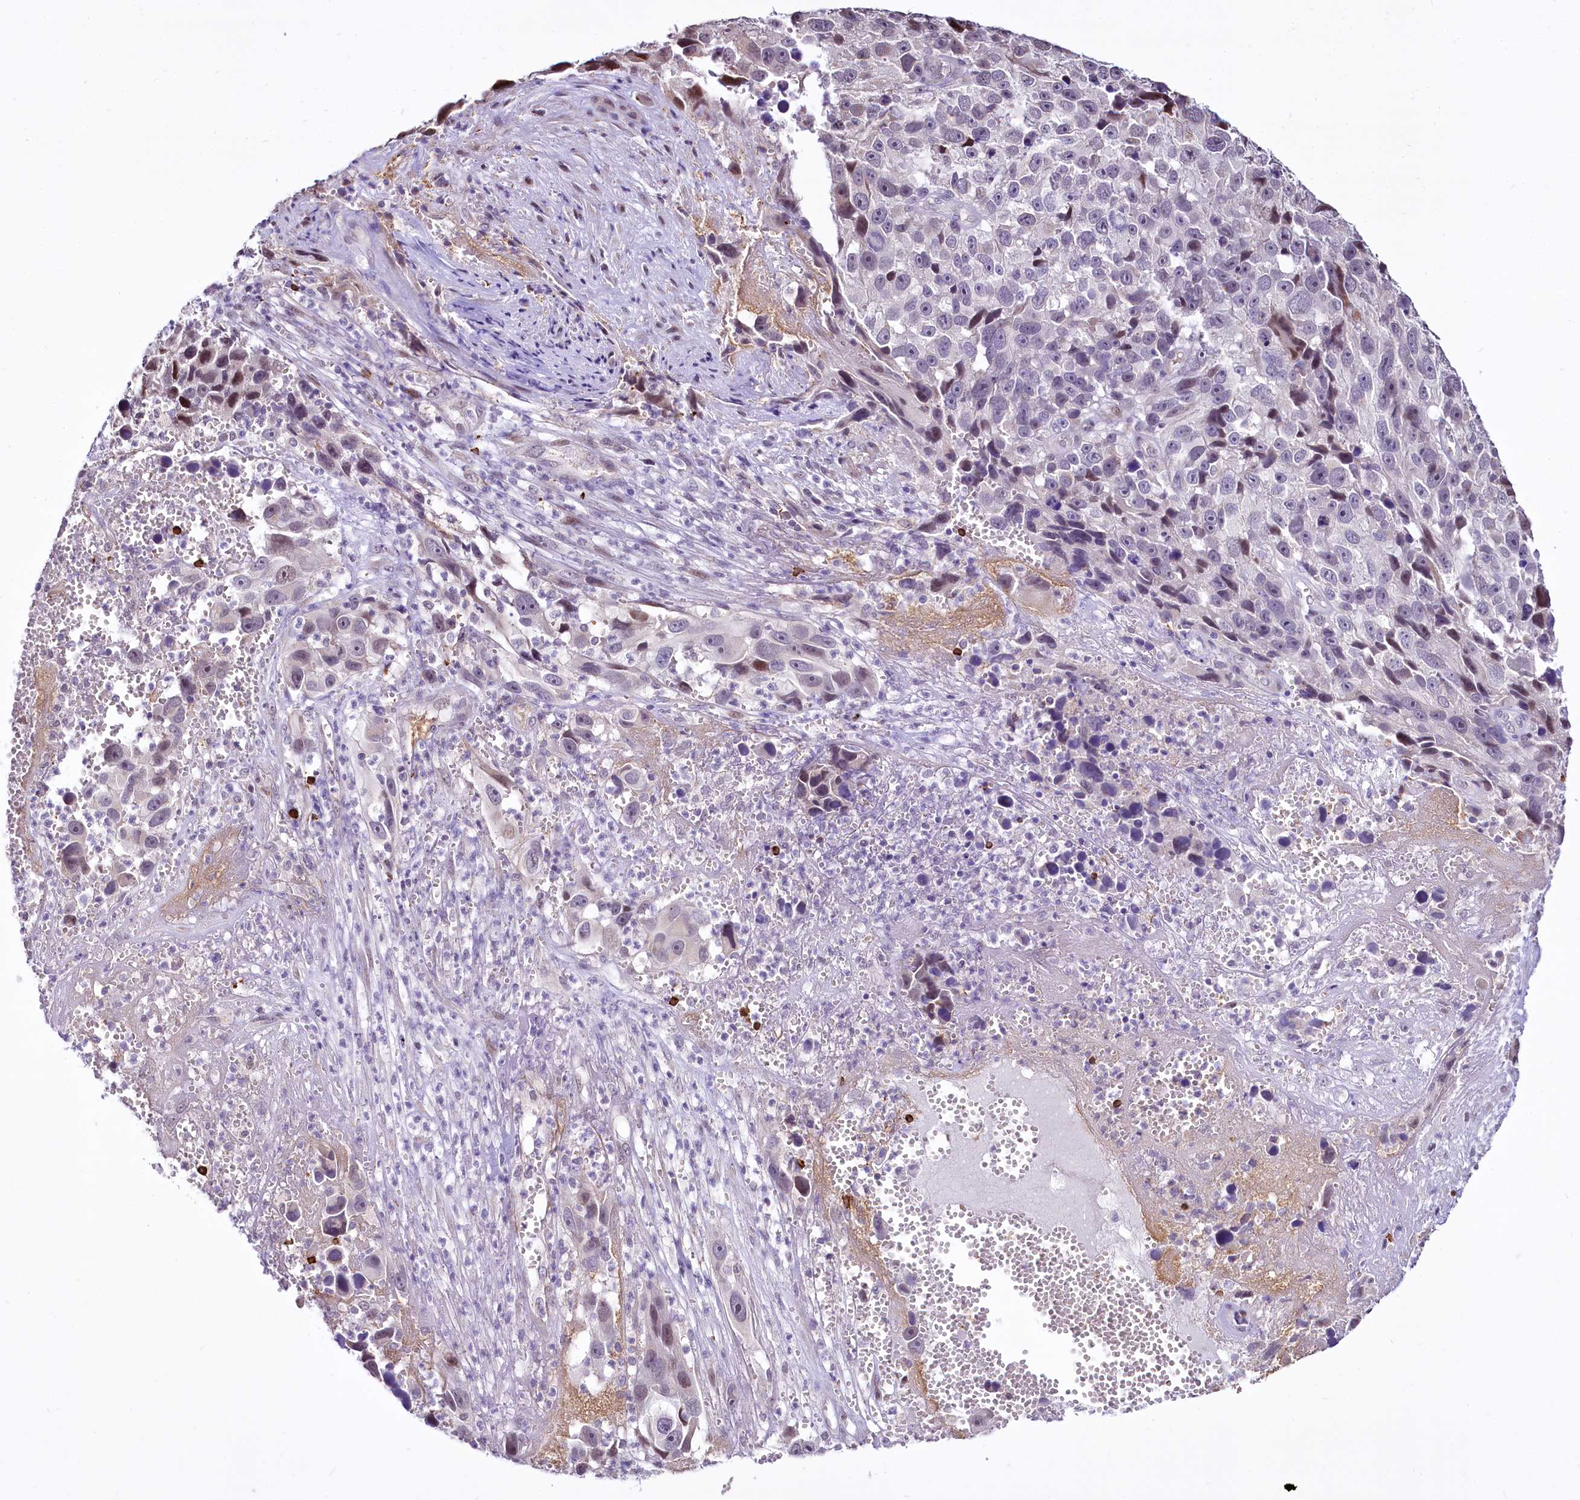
{"staining": {"intensity": "weak", "quantity": "<25%", "location": "nuclear"}, "tissue": "melanoma", "cell_type": "Tumor cells", "image_type": "cancer", "snomed": [{"axis": "morphology", "description": "Malignant melanoma, NOS"}, {"axis": "topography", "description": "Skin"}], "caption": "Tumor cells show no significant protein expression in malignant melanoma.", "gene": "BANK1", "patient": {"sex": "male", "age": 84}}